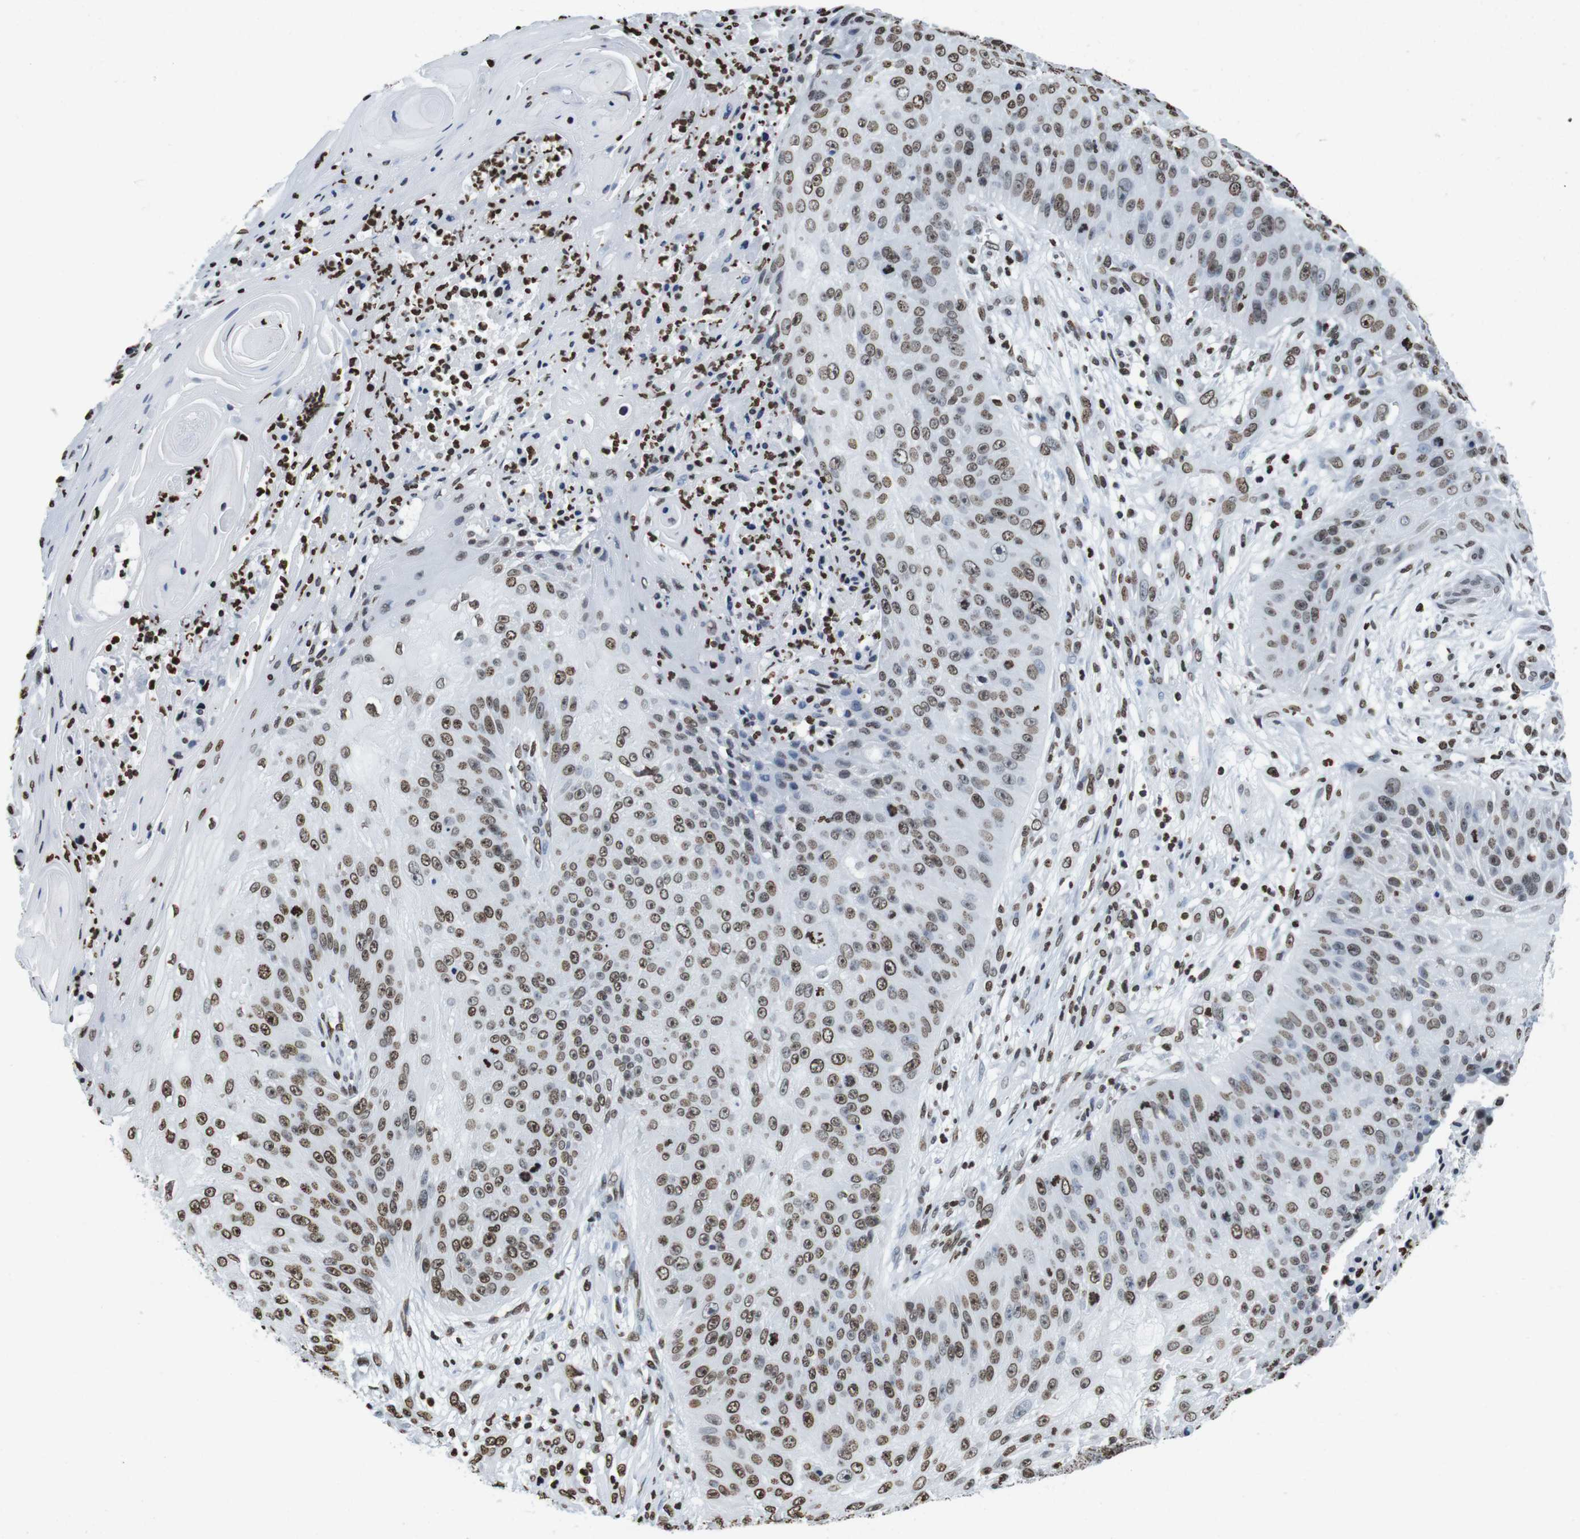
{"staining": {"intensity": "moderate", "quantity": ">75%", "location": "nuclear"}, "tissue": "skin cancer", "cell_type": "Tumor cells", "image_type": "cancer", "snomed": [{"axis": "morphology", "description": "Squamous cell carcinoma, NOS"}, {"axis": "topography", "description": "Skin"}], "caption": "DAB (3,3'-diaminobenzidine) immunohistochemical staining of human skin cancer (squamous cell carcinoma) demonstrates moderate nuclear protein positivity in approximately >75% of tumor cells.", "gene": "BSX", "patient": {"sex": "female", "age": 80}}